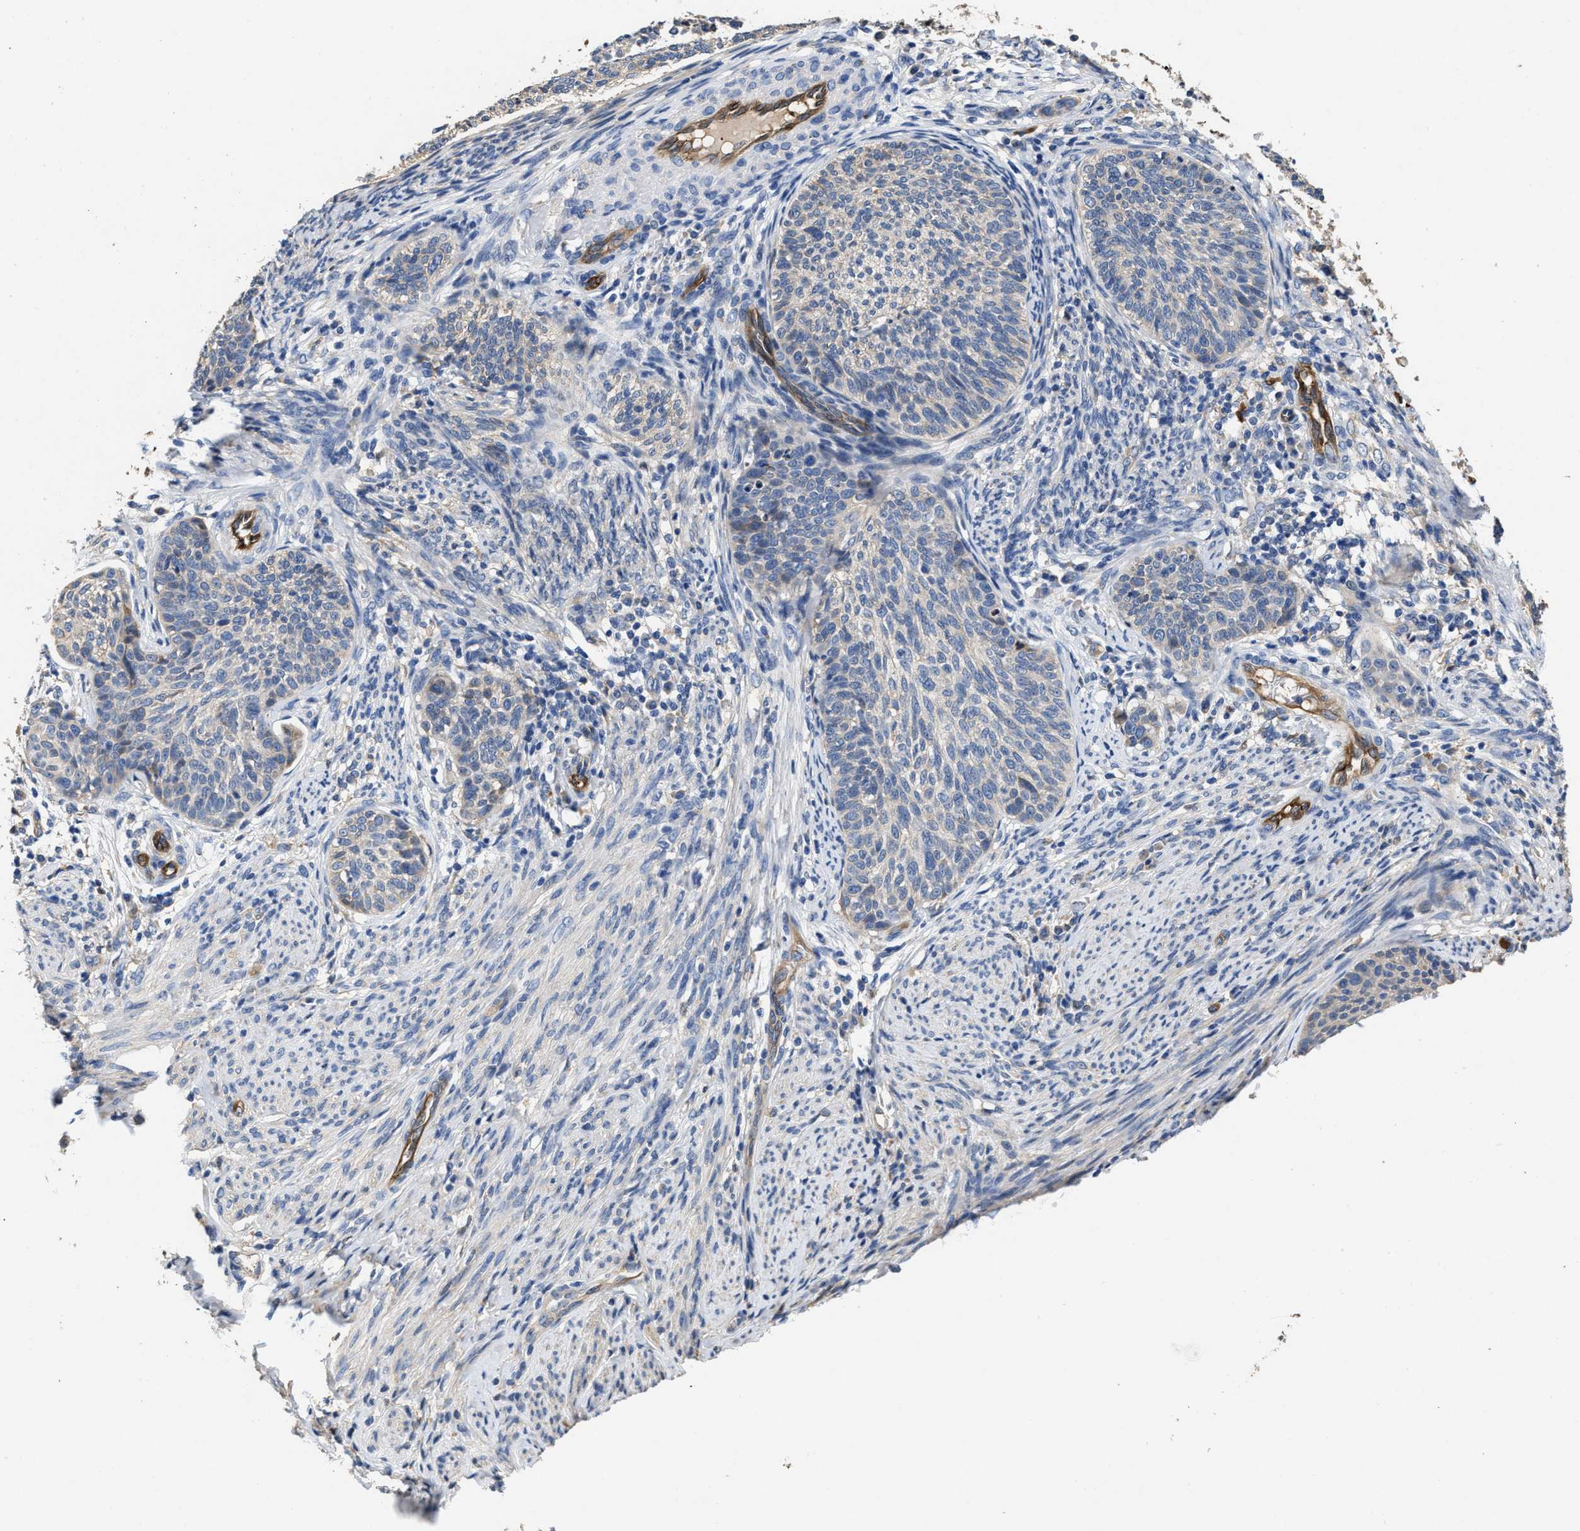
{"staining": {"intensity": "negative", "quantity": "none", "location": "none"}, "tissue": "cervical cancer", "cell_type": "Tumor cells", "image_type": "cancer", "snomed": [{"axis": "morphology", "description": "Squamous cell carcinoma, NOS"}, {"axis": "topography", "description": "Cervix"}], "caption": "Image shows no significant protein expression in tumor cells of squamous cell carcinoma (cervical).", "gene": "PEG10", "patient": {"sex": "female", "age": 70}}